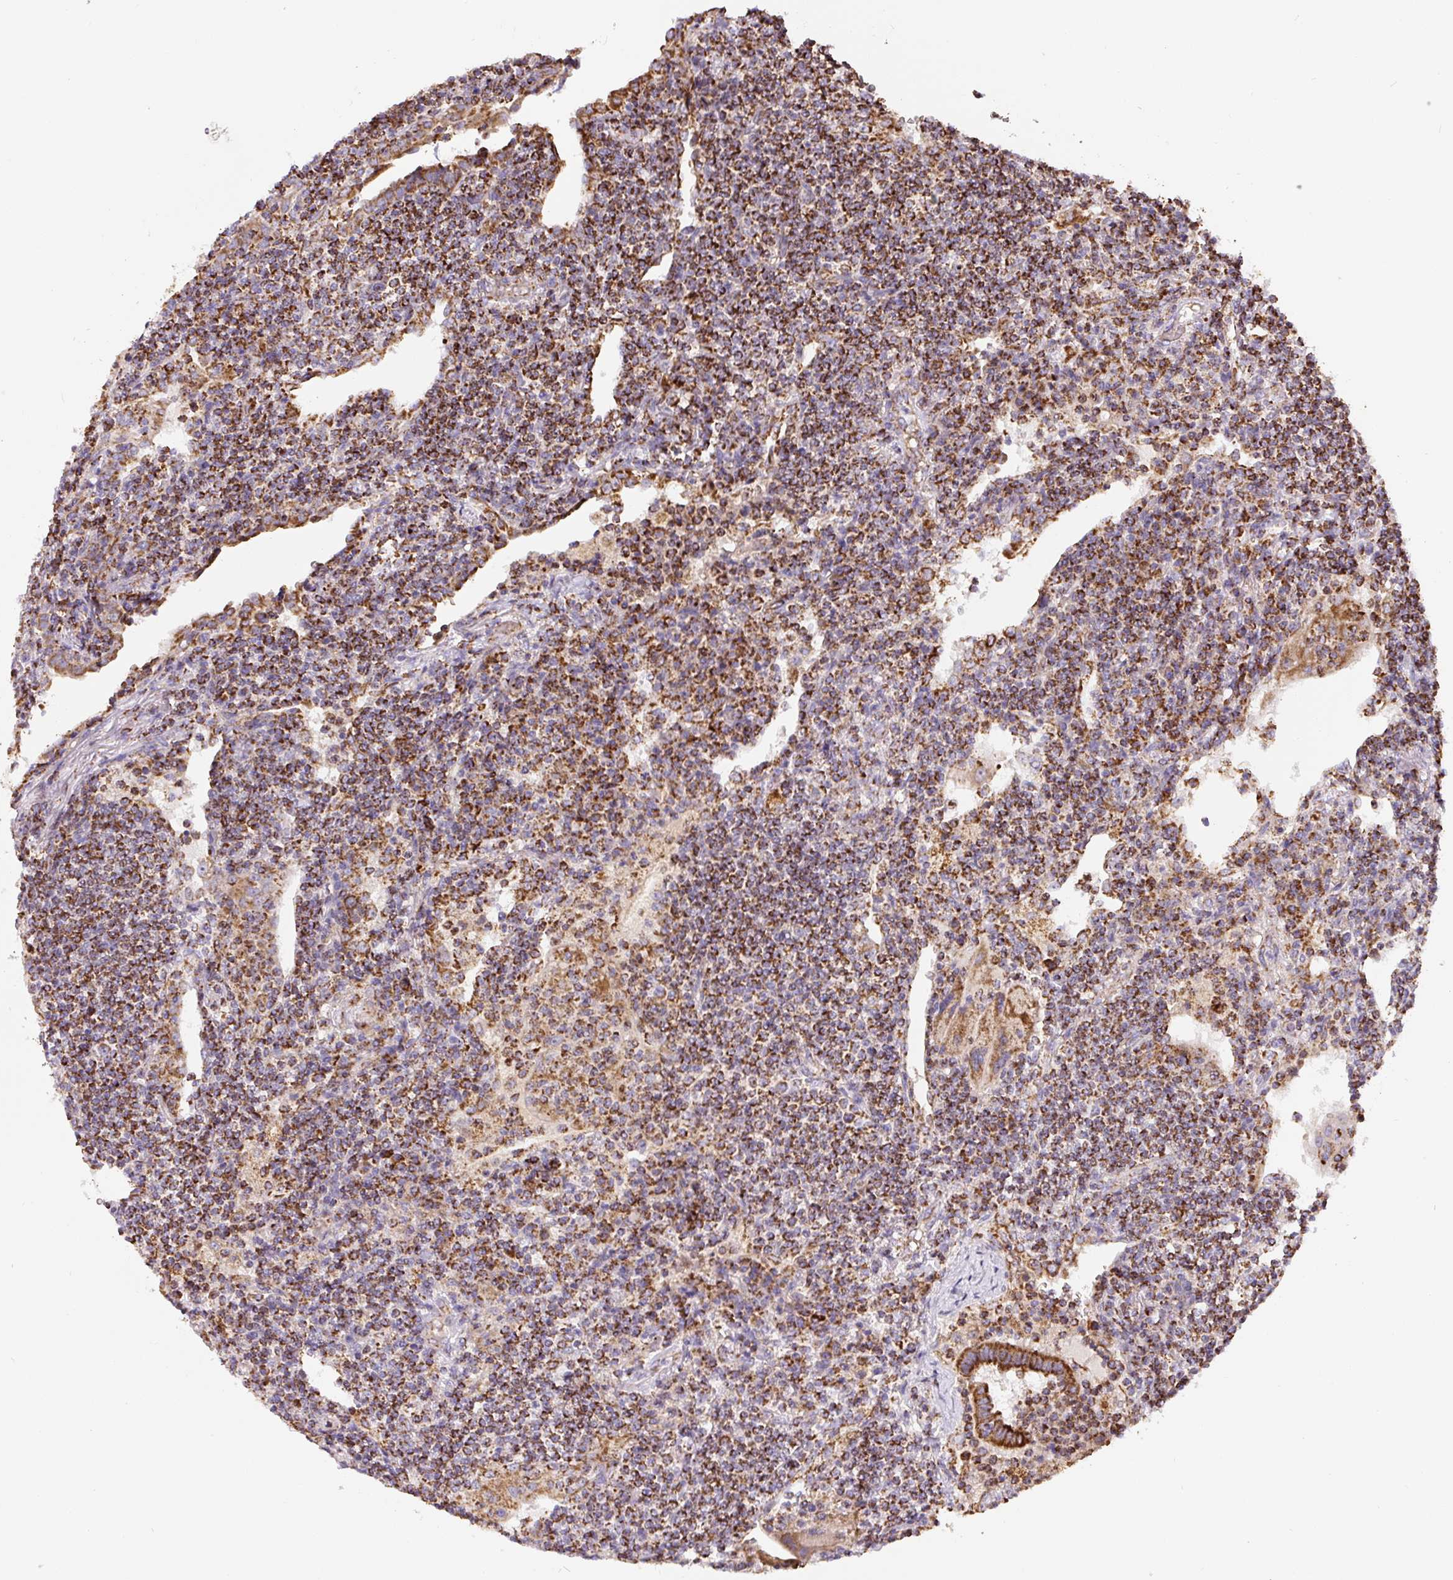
{"staining": {"intensity": "strong", "quantity": ">75%", "location": "cytoplasmic/membranous"}, "tissue": "lymphoma", "cell_type": "Tumor cells", "image_type": "cancer", "snomed": [{"axis": "morphology", "description": "Malignant lymphoma, non-Hodgkin's type, Low grade"}, {"axis": "topography", "description": "Lung"}], "caption": "Immunohistochemical staining of human lymphoma exhibits high levels of strong cytoplasmic/membranous protein staining in approximately >75% of tumor cells. Using DAB (3,3'-diaminobenzidine) (brown) and hematoxylin (blue) stains, captured at high magnification using brightfield microscopy.", "gene": "MT-CO2", "patient": {"sex": "female", "age": 71}}